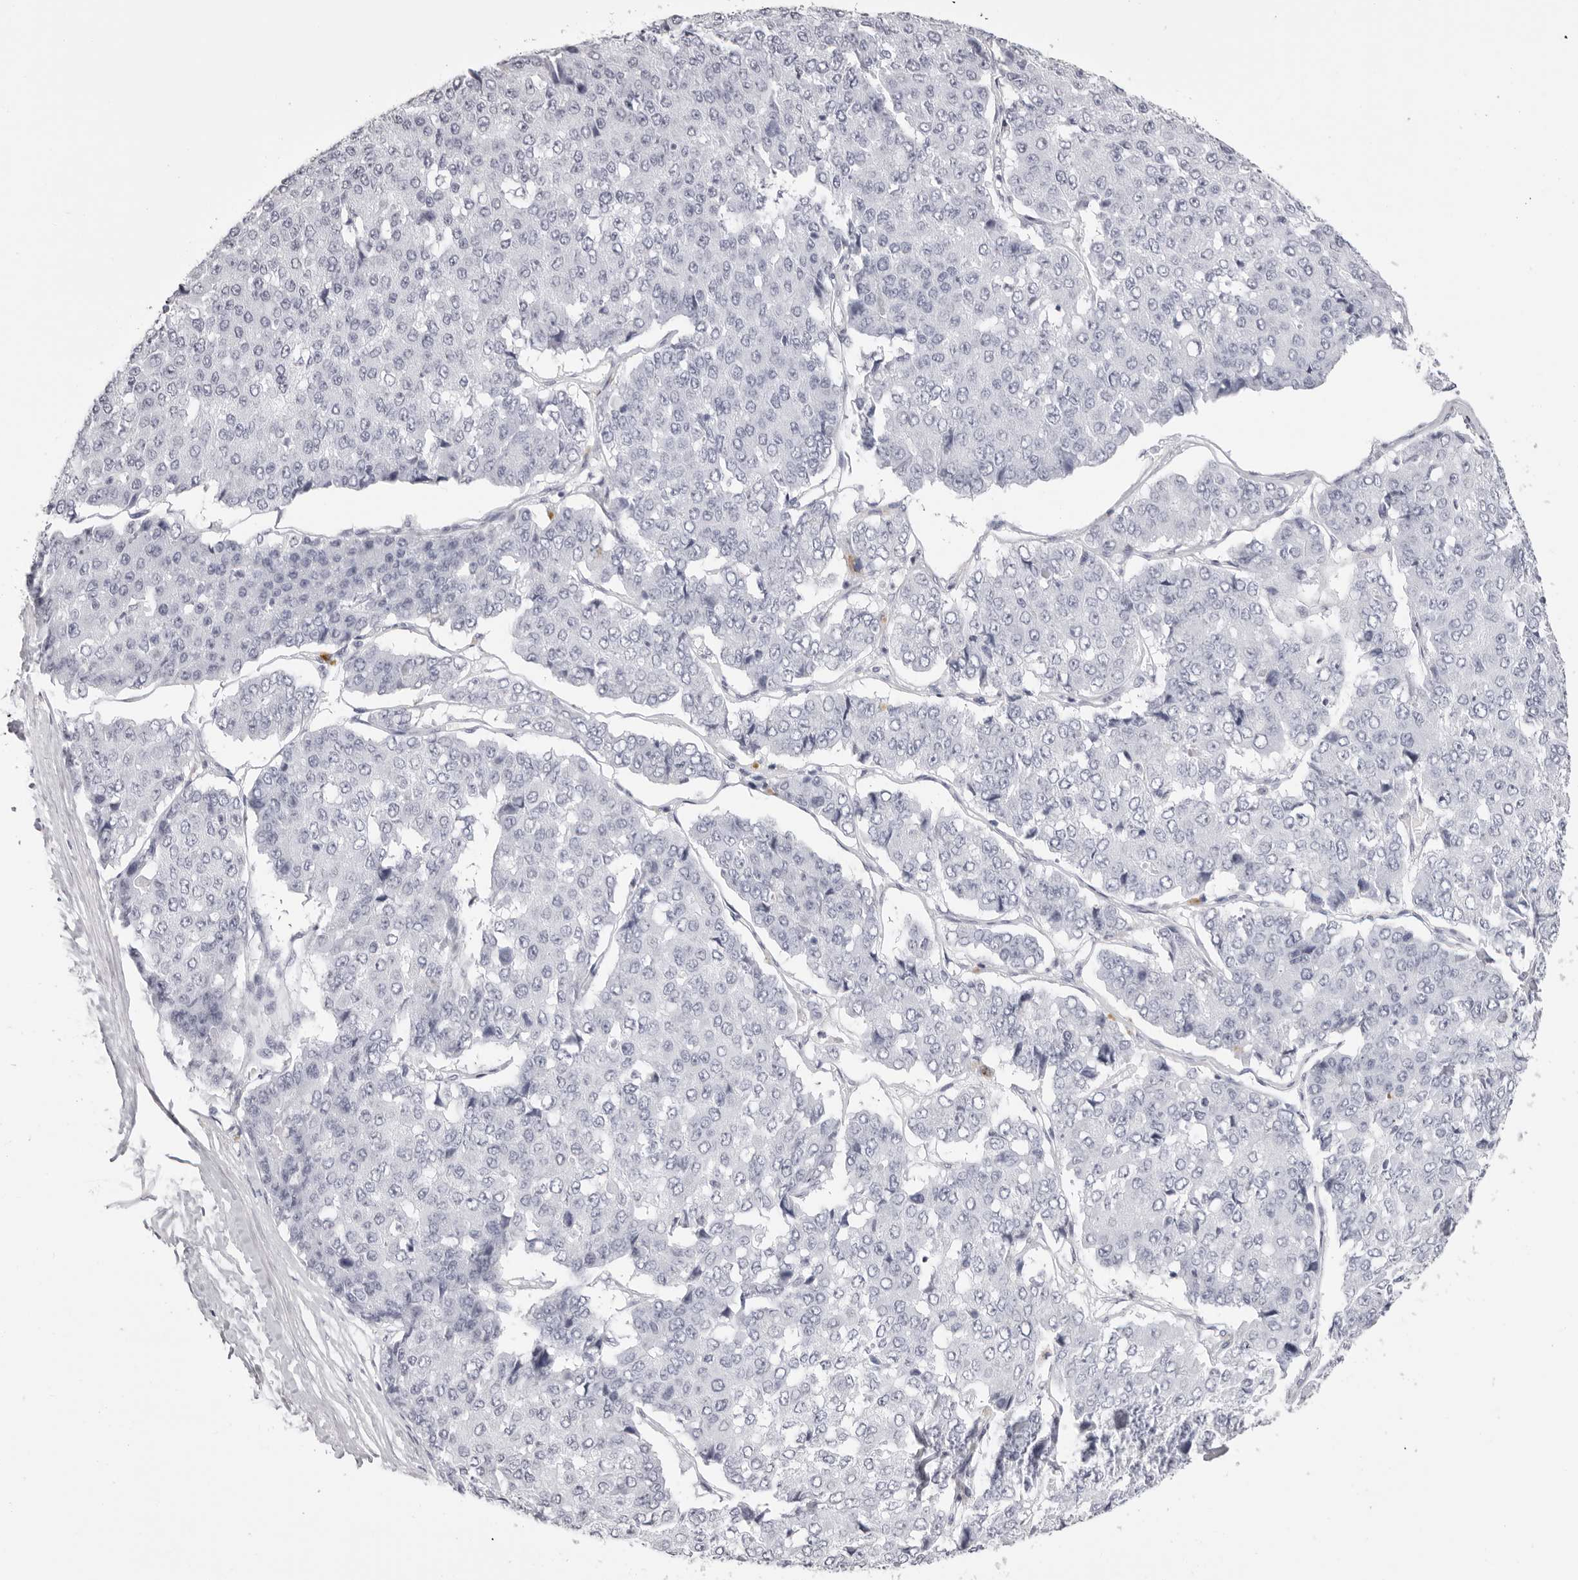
{"staining": {"intensity": "negative", "quantity": "none", "location": "none"}, "tissue": "pancreatic cancer", "cell_type": "Tumor cells", "image_type": "cancer", "snomed": [{"axis": "morphology", "description": "Adenocarcinoma, NOS"}, {"axis": "topography", "description": "Pancreas"}], "caption": "DAB (3,3'-diaminobenzidine) immunohistochemical staining of human adenocarcinoma (pancreatic) shows no significant expression in tumor cells.", "gene": "RHO", "patient": {"sex": "male", "age": 50}}